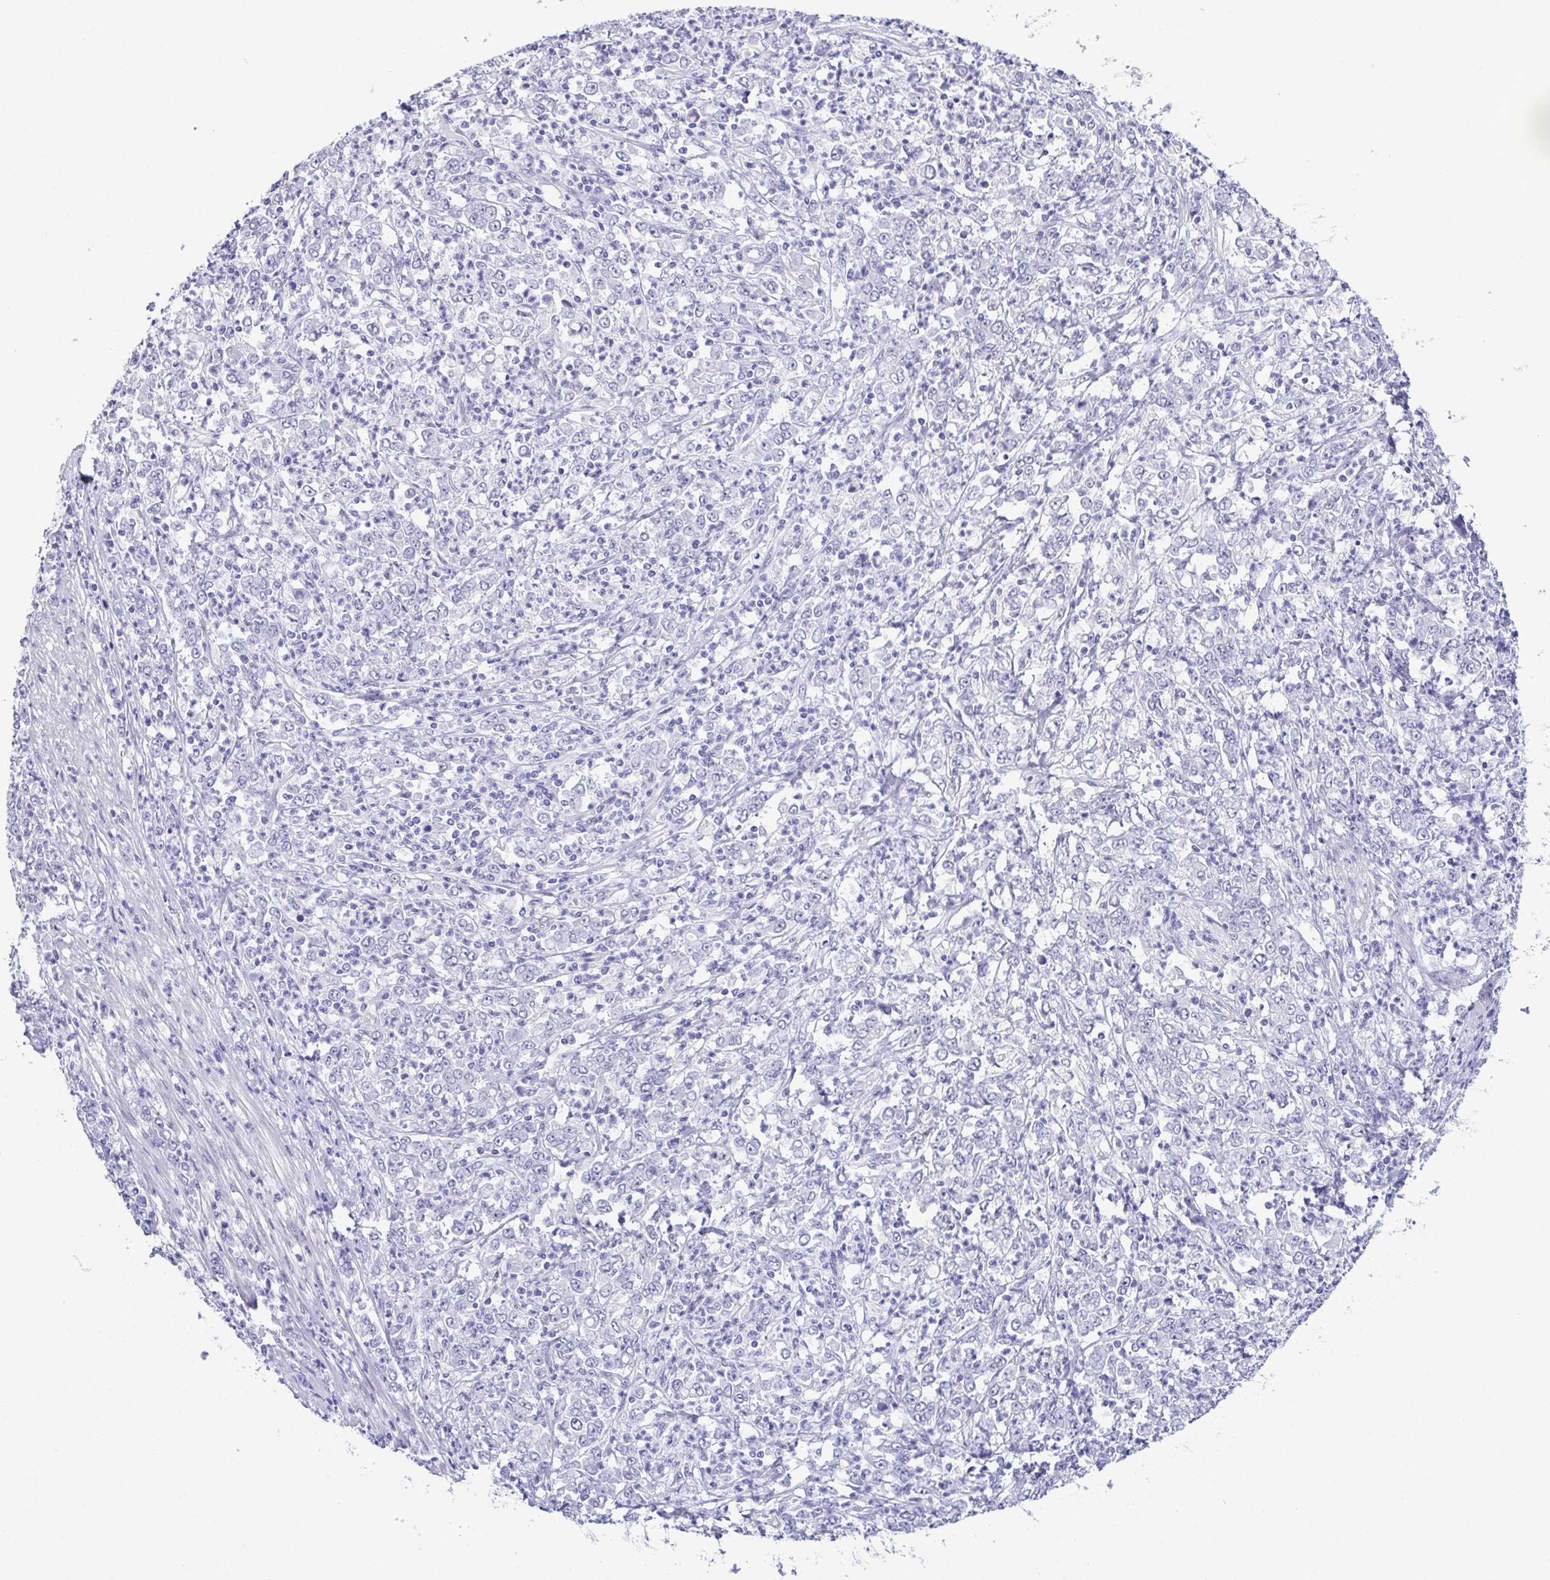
{"staining": {"intensity": "negative", "quantity": "none", "location": "none"}, "tissue": "stomach cancer", "cell_type": "Tumor cells", "image_type": "cancer", "snomed": [{"axis": "morphology", "description": "Adenocarcinoma, NOS"}, {"axis": "topography", "description": "Stomach, lower"}], "caption": "This is an immunohistochemistry (IHC) micrograph of human stomach cancer. There is no staining in tumor cells.", "gene": "SUGP2", "patient": {"sex": "female", "age": 71}}